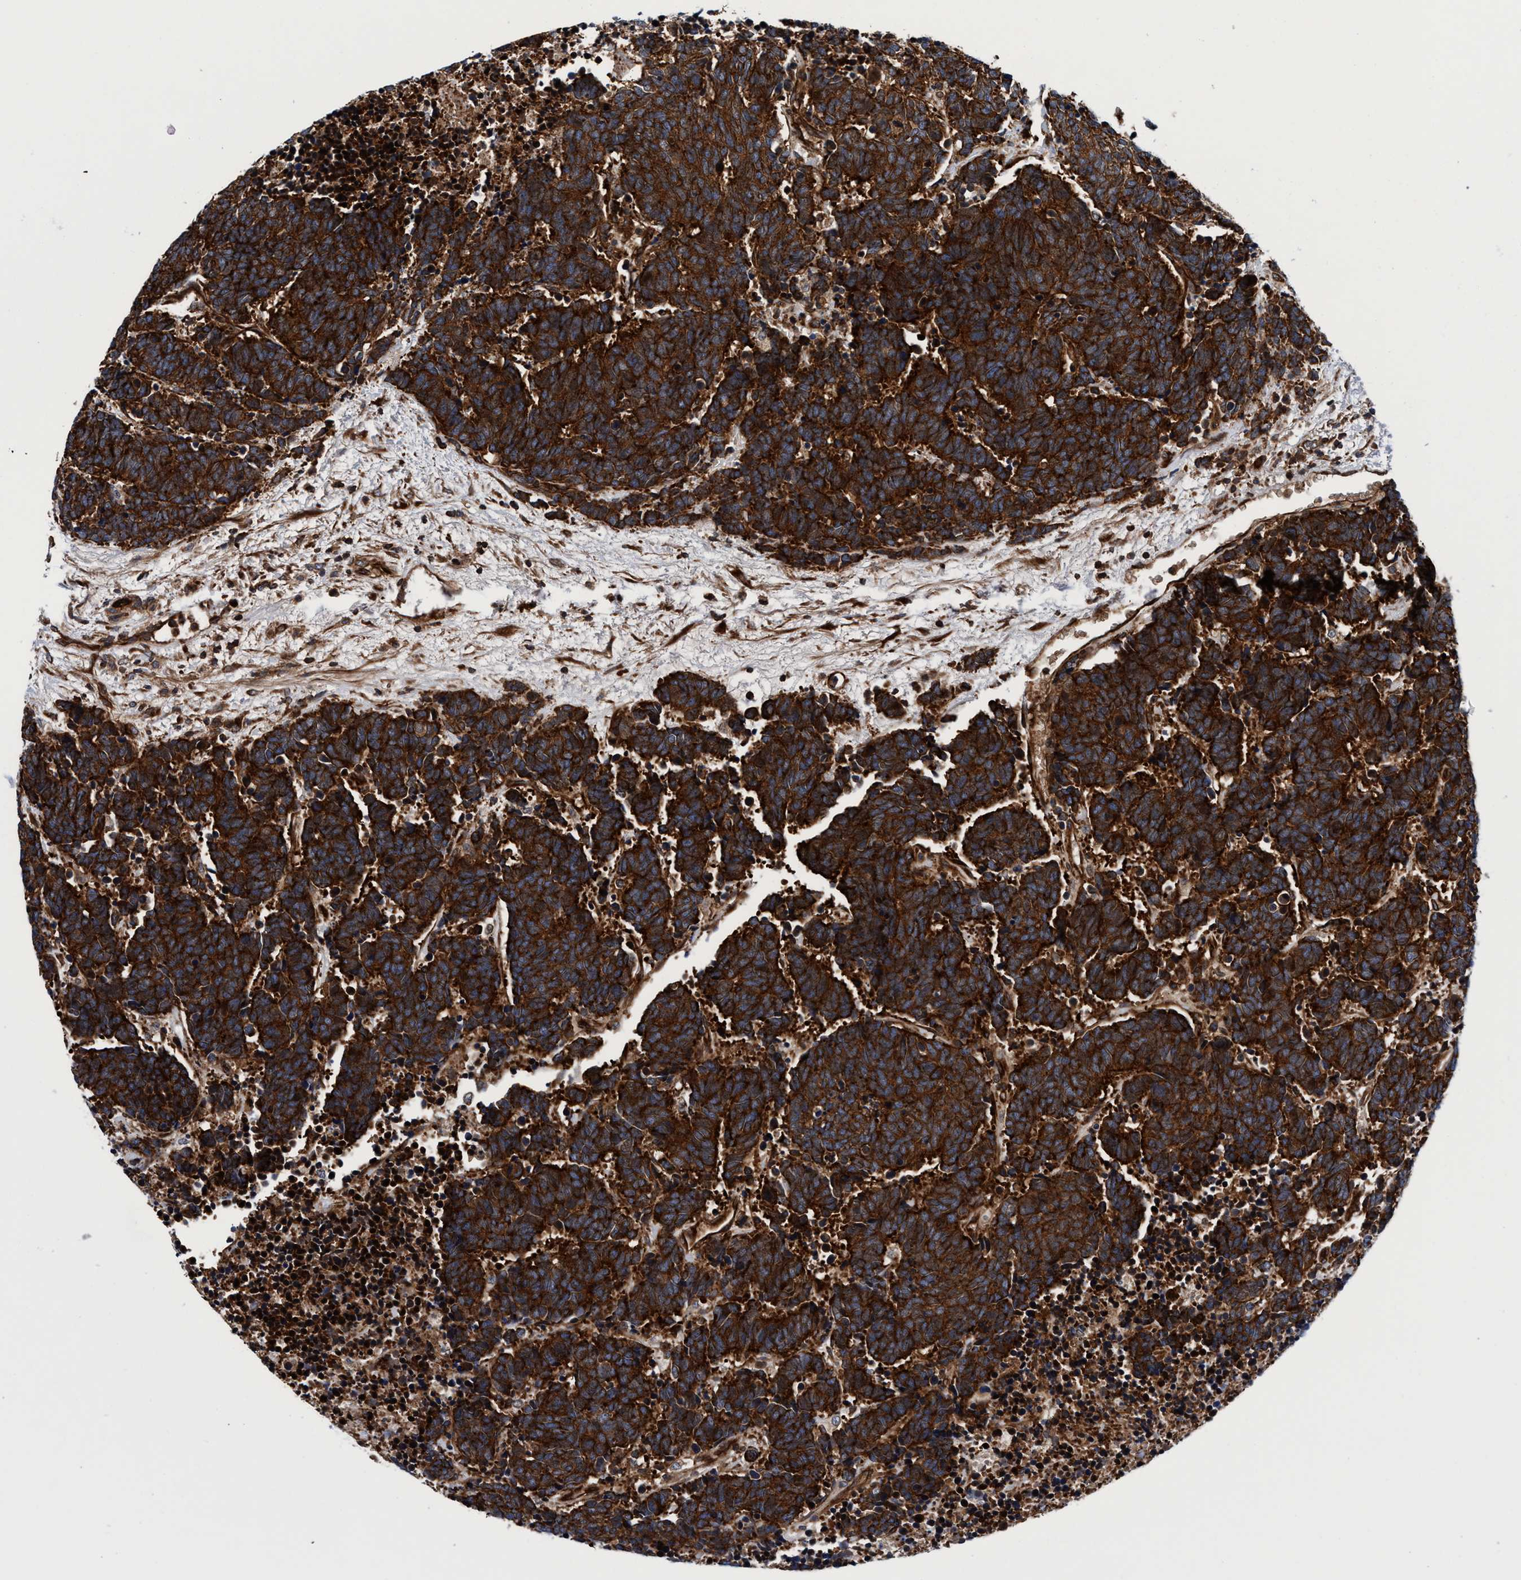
{"staining": {"intensity": "strong", "quantity": ">75%", "location": "cytoplasmic/membranous"}, "tissue": "carcinoid", "cell_type": "Tumor cells", "image_type": "cancer", "snomed": [{"axis": "morphology", "description": "Carcinoma, NOS"}, {"axis": "morphology", "description": "Carcinoid, malignant, NOS"}, {"axis": "topography", "description": "Urinary bladder"}], "caption": "Carcinoid (malignant) stained with immunohistochemistry displays strong cytoplasmic/membranous expression in about >75% of tumor cells.", "gene": "MCM3AP", "patient": {"sex": "male", "age": 57}}